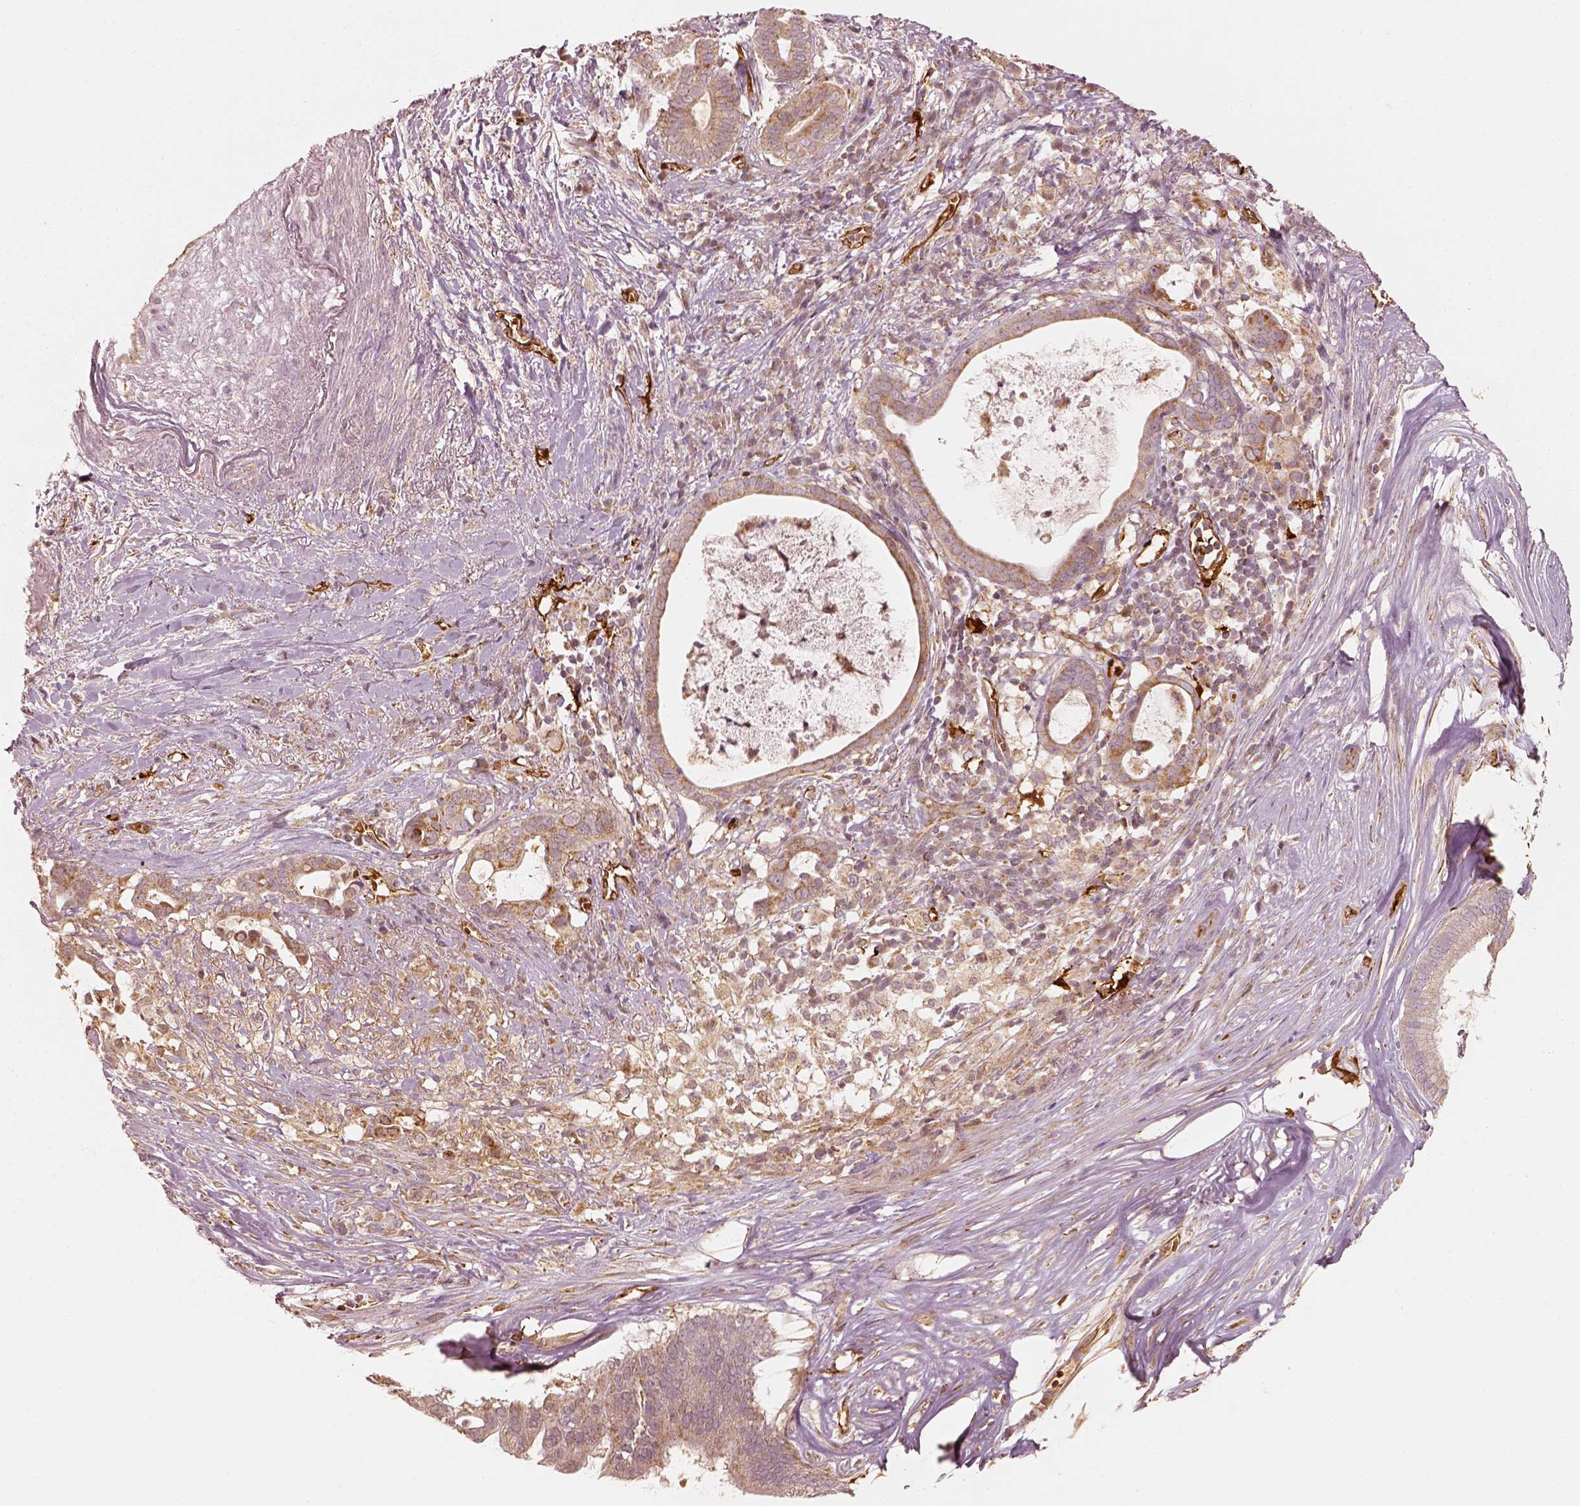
{"staining": {"intensity": "moderate", "quantity": "<25%", "location": "cytoplasmic/membranous"}, "tissue": "pancreatic cancer", "cell_type": "Tumor cells", "image_type": "cancer", "snomed": [{"axis": "morphology", "description": "Adenocarcinoma, NOS"}, {"axis": "topography", "description": "Pancreas"}], "caption": "Immunohistochemistry histopathology image of neoplastic tissue: pancreatic cancer (adenocarcinoma) stained using IHC shows low levels of moderate protein expression localized specifically in the cytoplasmic/membranous of tumor cells, appearing as a cytoplasmic/membranous brown color.", "gene": "FSCN1", "patient": {"sex": "male", "age": 61}}